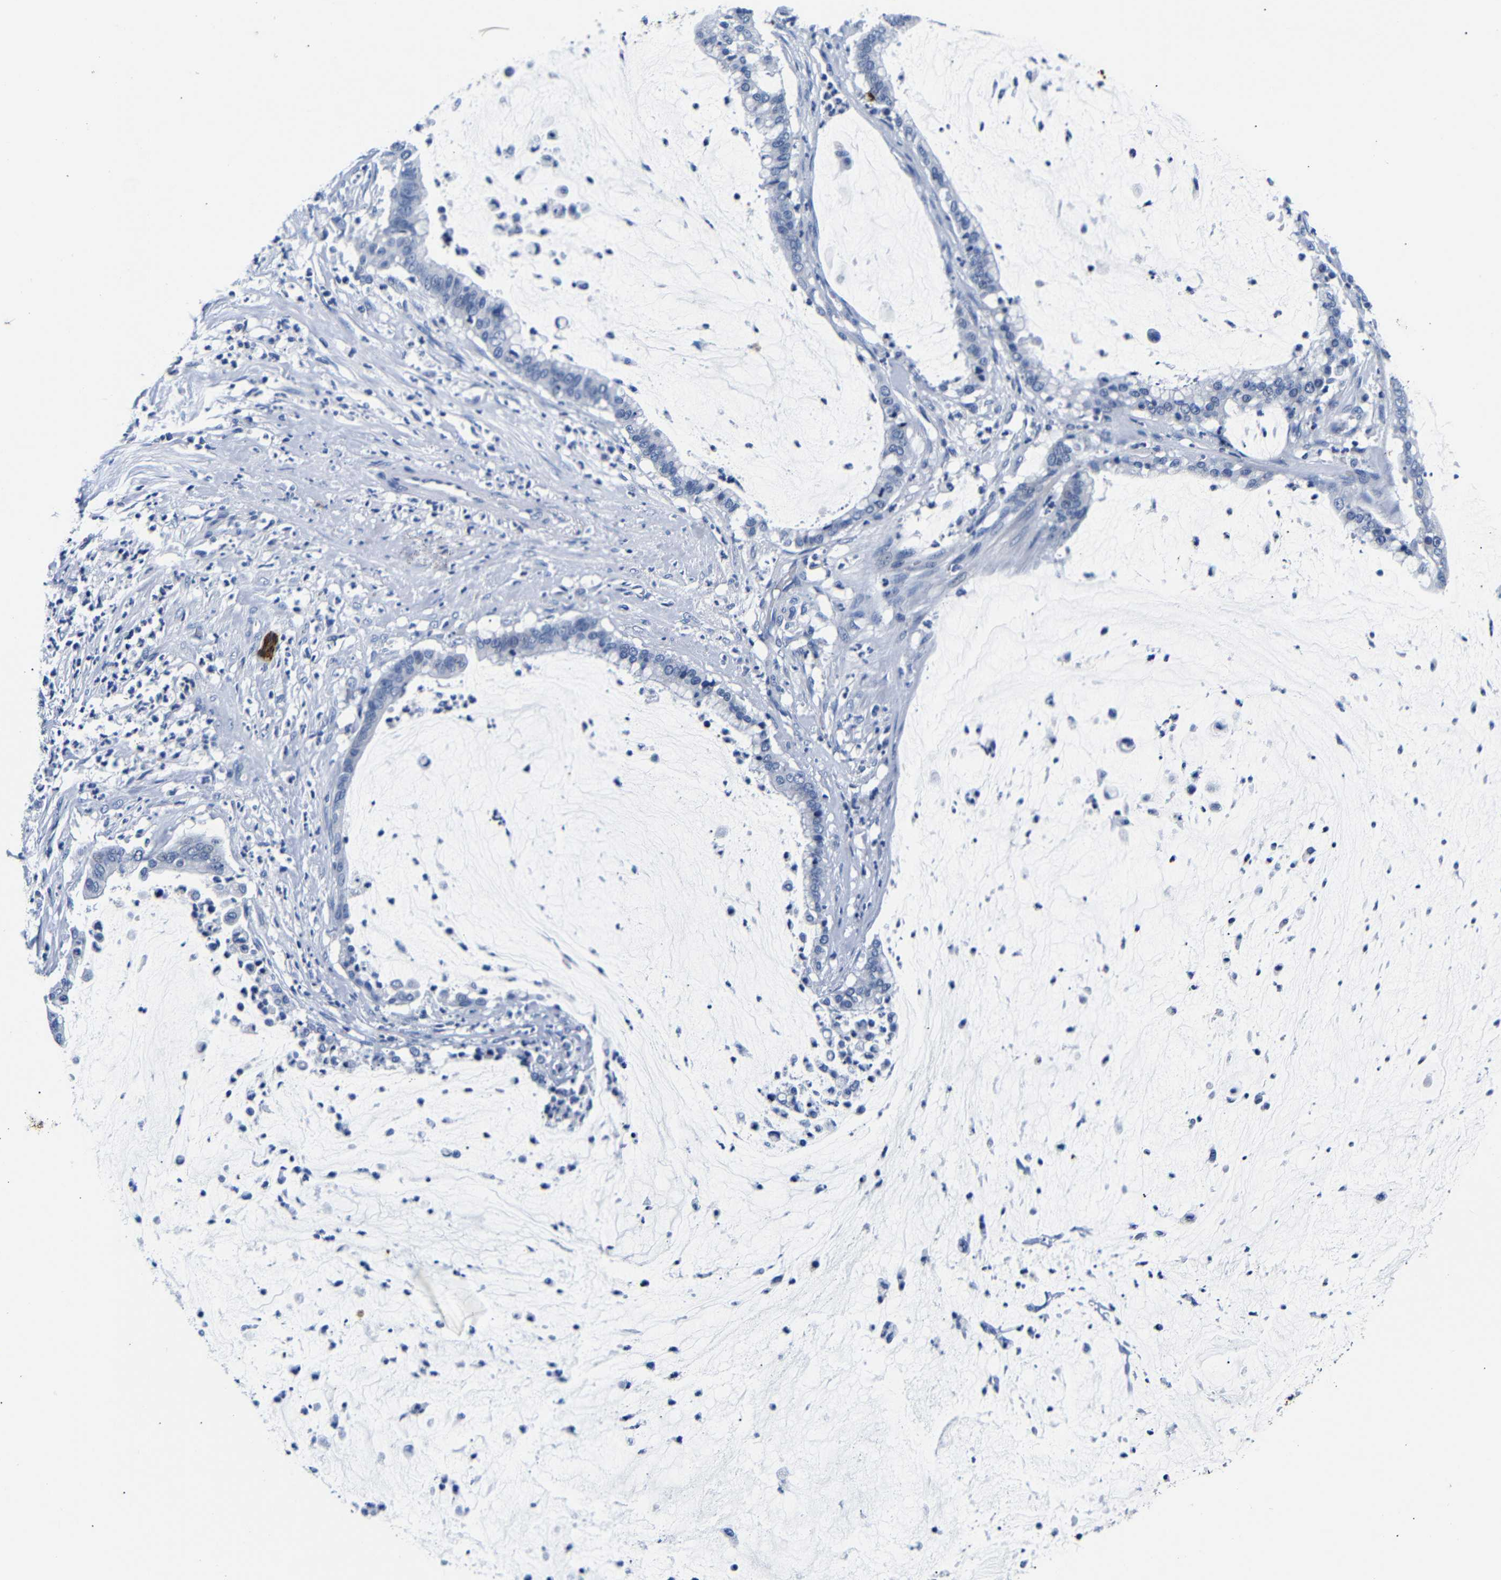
{"staining": {"intensity": "negative", "quantity": "none", "location": "none"}, "tissue": "pancreatic cancer", "cell_type": "Tumor cells", "image_type": "cancer", "snomed": [{"axis": "morphology", "description": "Adenocarcinoma, NOS"}, {"axis": "topography", "description": "Pancreas"}], "caption": "Tumor cells show no significant protein staining in pancreatic cancer. The staining is performed using DAB (3,3'-diaminobenzidine) brown chromogen with nuclei counter-stained in using hematoxylin.", "gene": "GAP43", "patient": {"sex": "male", "age": 41}}